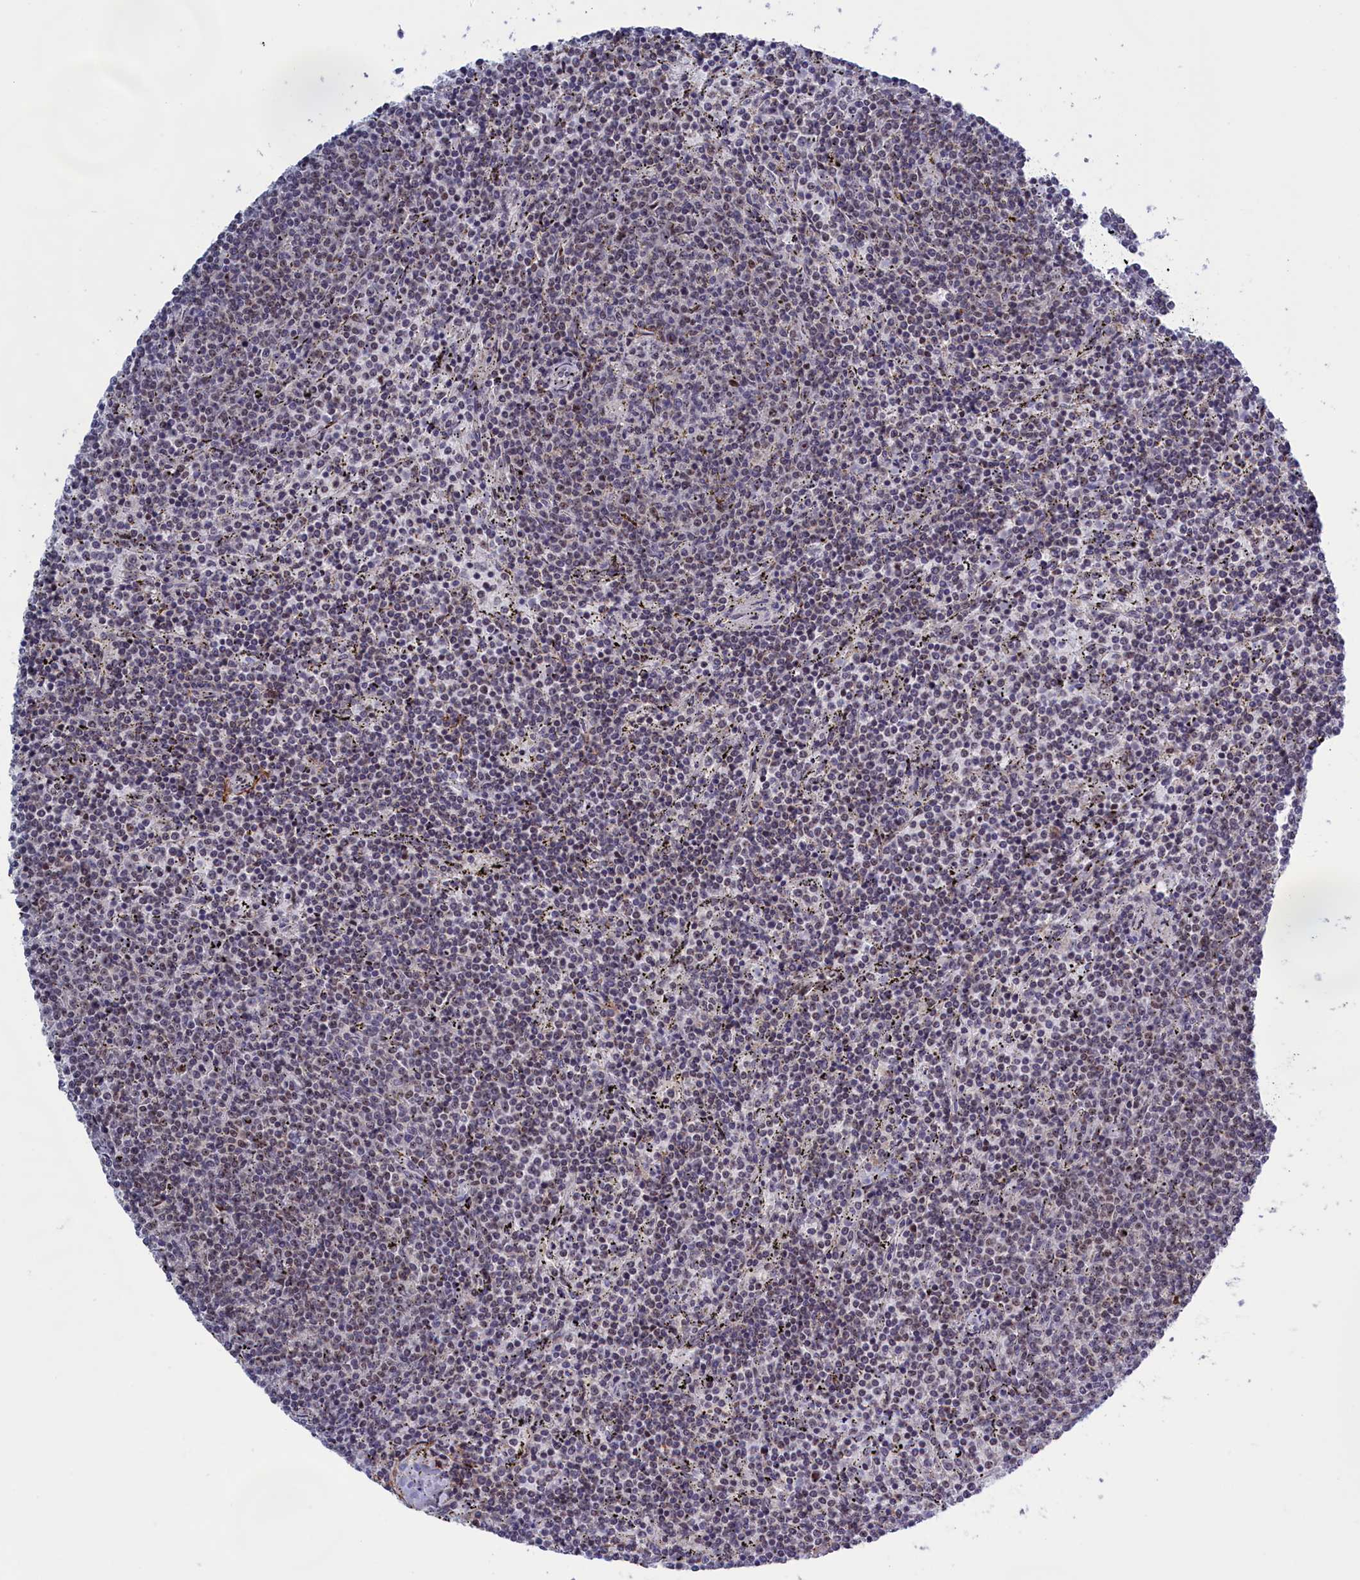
{"staining": {"intensity": "negative", "quantity": "none", "location": "none"}, "tissue": "lymphoma", "cell_type": "Tumor cells", "image_type": "cancer", "snomed": [{"axis": "morphology", "description": "Malignant lymphoma, non-Hodgkin's type, Low grade"}, {"axis": "topography", "description": "Spleen"}], "caption": "IHC histopathology image of malignant lymphoma, non-Hodgkin's type (low-grade) stained for a protein (brown), which displays no positivity in tumor cells. The staining is performed using DAB (3,3'-diaminobenzidine) brown chromogen with nuclei counter-stained in using hematoxylin.", "gene": "PPAN", "patient": {"sex": "female", "age": 50}}